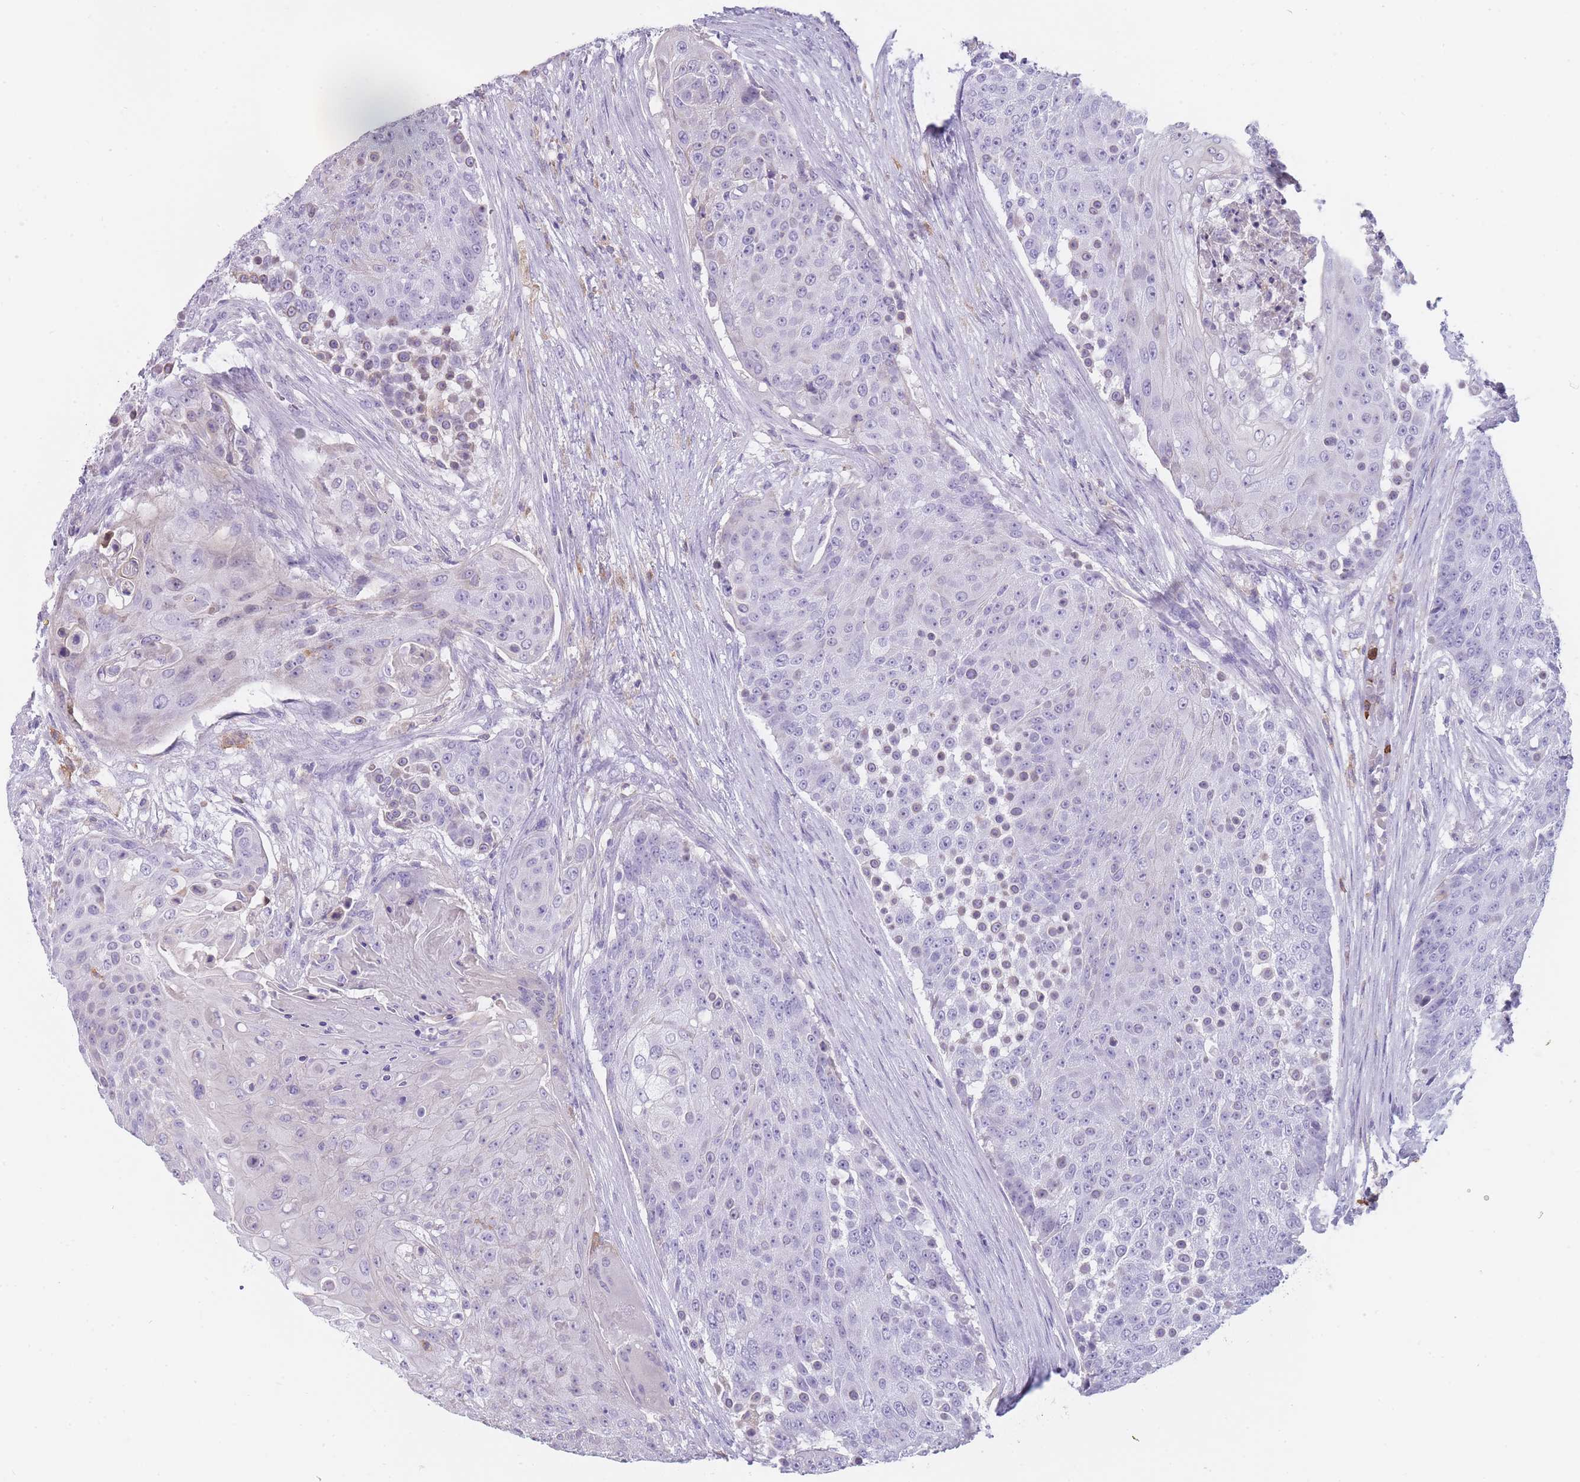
{"staining": {"intensity": "negative", "quantity": "none", "location": "none"}, "tissue": "urothelial cancer", "cell_type": "Tumor cells", "image_type": "cancer", "snomed": [{"axis": "morphology", "description": "Urothelial carcinoma, High grade"}, {"axis": "topography", "description": "Urinary bladder"}], "caption": "Tumor cells are negative for brown protein staining in urothelial cancer. The staining is performed using DAB brown chromogen with nuclei counter-stained in using hematoxylin.", "gene": "CR1L", "patient": {"sex": "female", "age": 63}}